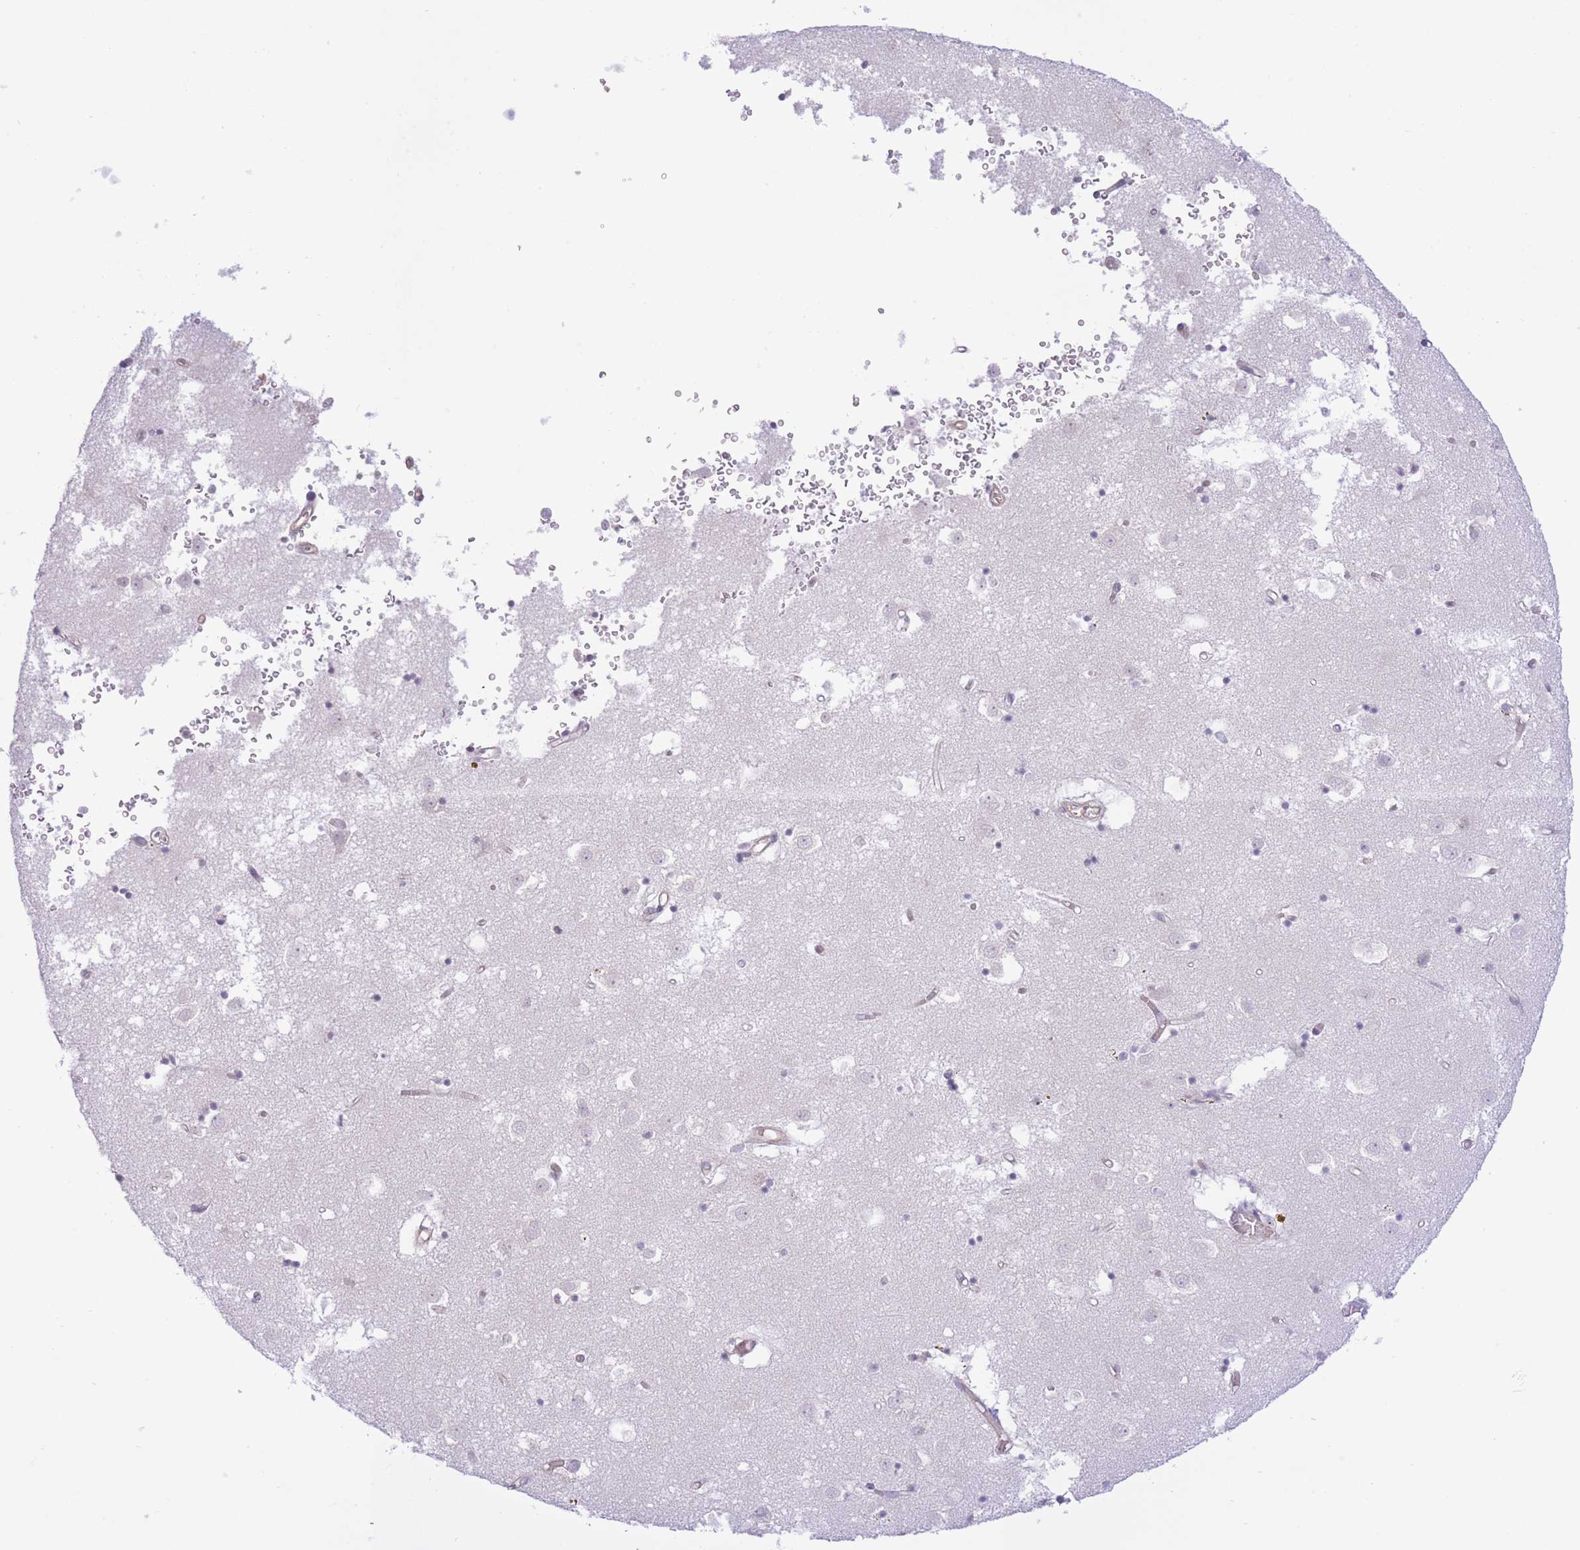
{"staining": {"intensity": "negative", "quantity": "none", "location": "none"}, "tissue": "caudate", "cell_type": "Glial cells", "image_type": "normal", "snomed": [{"axis": "morphology", "description": "Normal tissue, NOS"}, {"axis": "topography", "description": "Lateral ventricle wall"}], "caption": "IHC photomicrograph of unremarkable caudate: caudate stained with DAB reveals no significant protein expression in glial cells.", "gene": "MRPS31", "patient": {"sex": "male", "age": 70}}